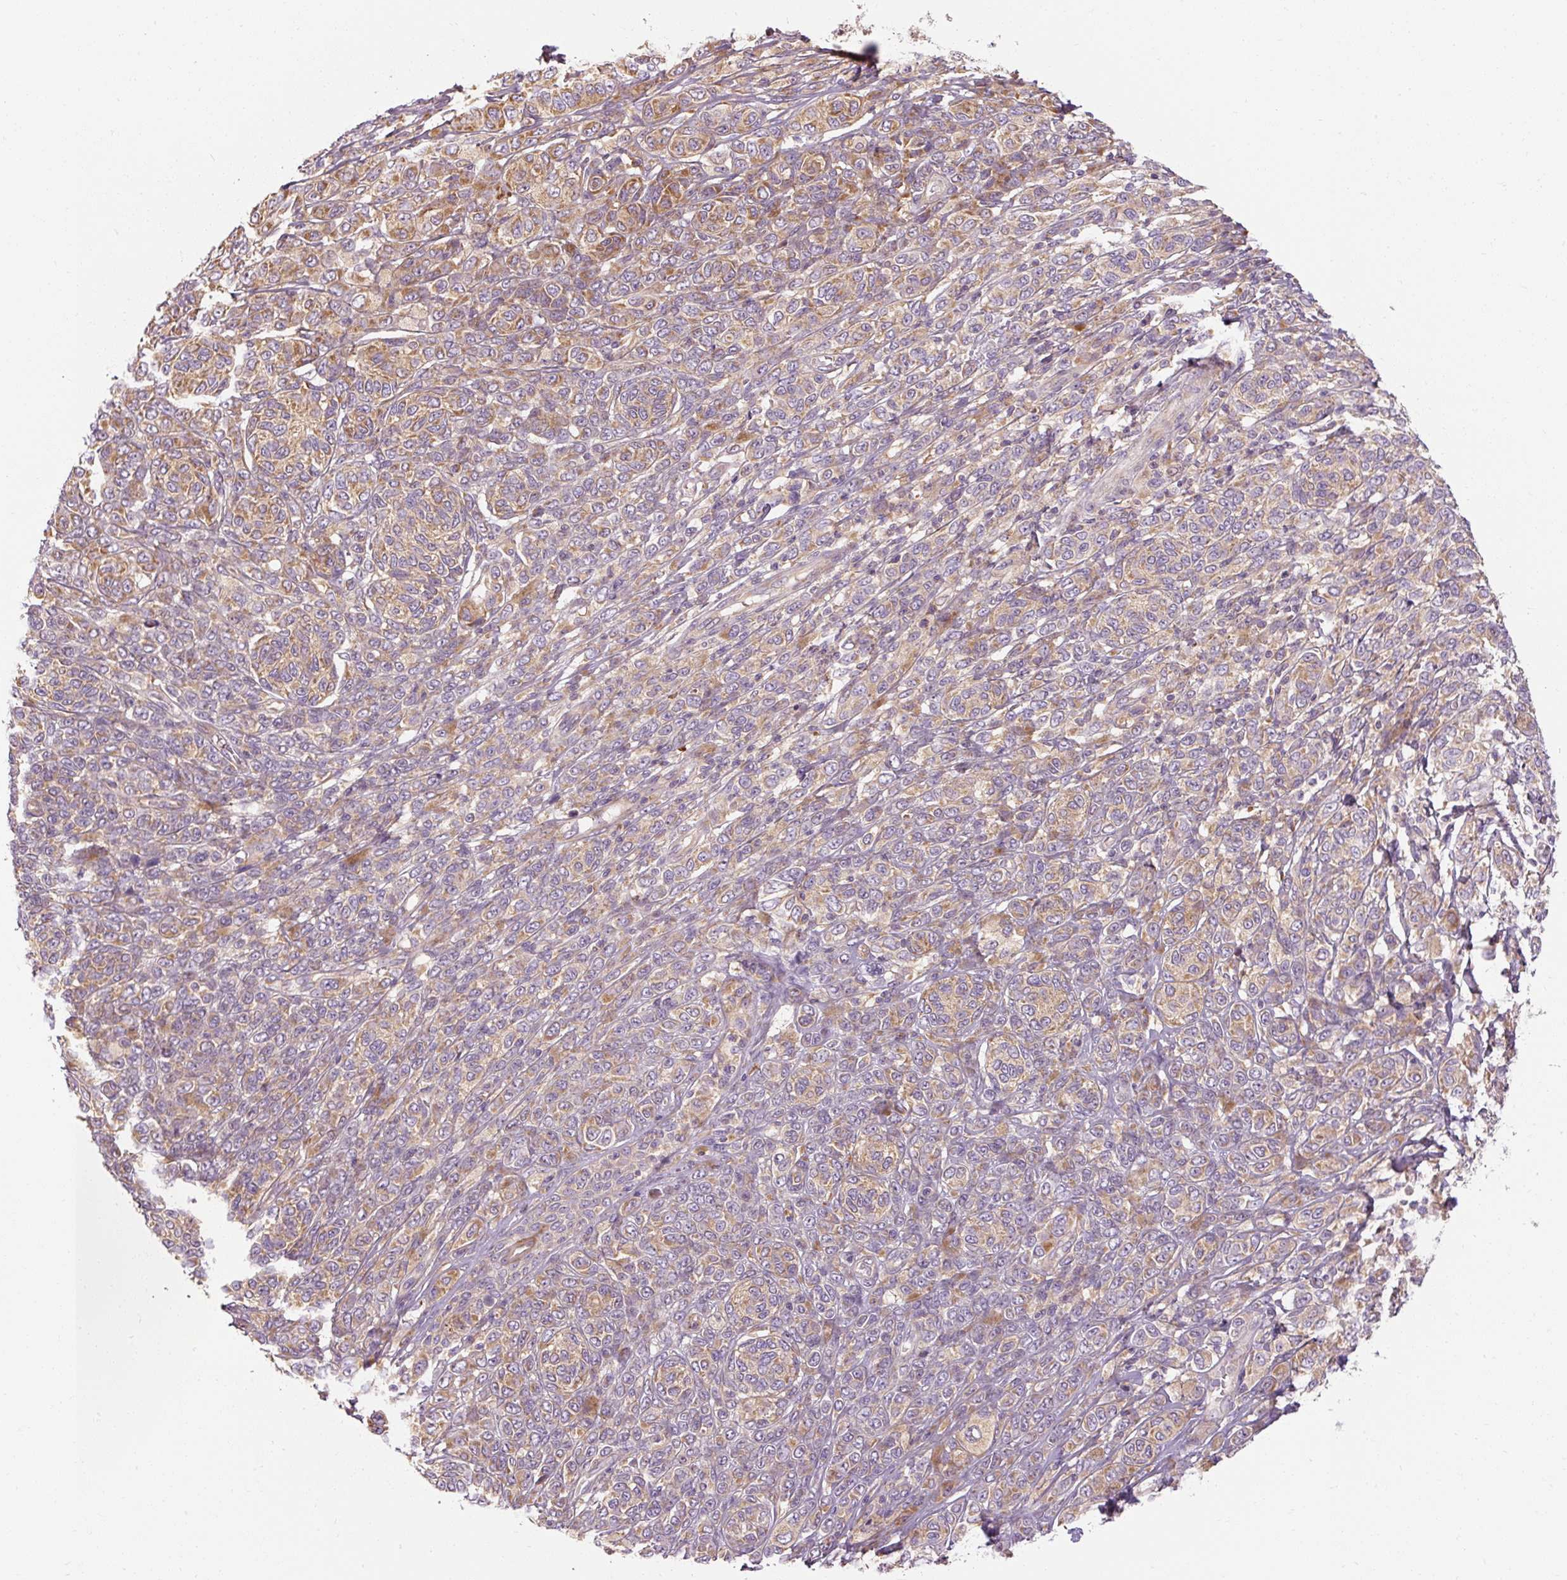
{"staining": {"intensity": "moderate", "quantity": "25%-75%", "location": "cytoplasmic/membranous"}, "tissue": "melanoma", "cell_type": "Tumor cells", "image_type": "cancer", "snomed": [{"axis": "morphology", "description": "Malignant melanoma, NOS"}, {"axis": "topography", "description": "Skin"}], "caption": "A medium amount of moderate cytoplasmic/membranous staining is identified in approximately 25%-75% of tumor cells in malignant melanoma tissue.", "gene": "PRSS48", "patient": {"sex": "male", "age": 42}}